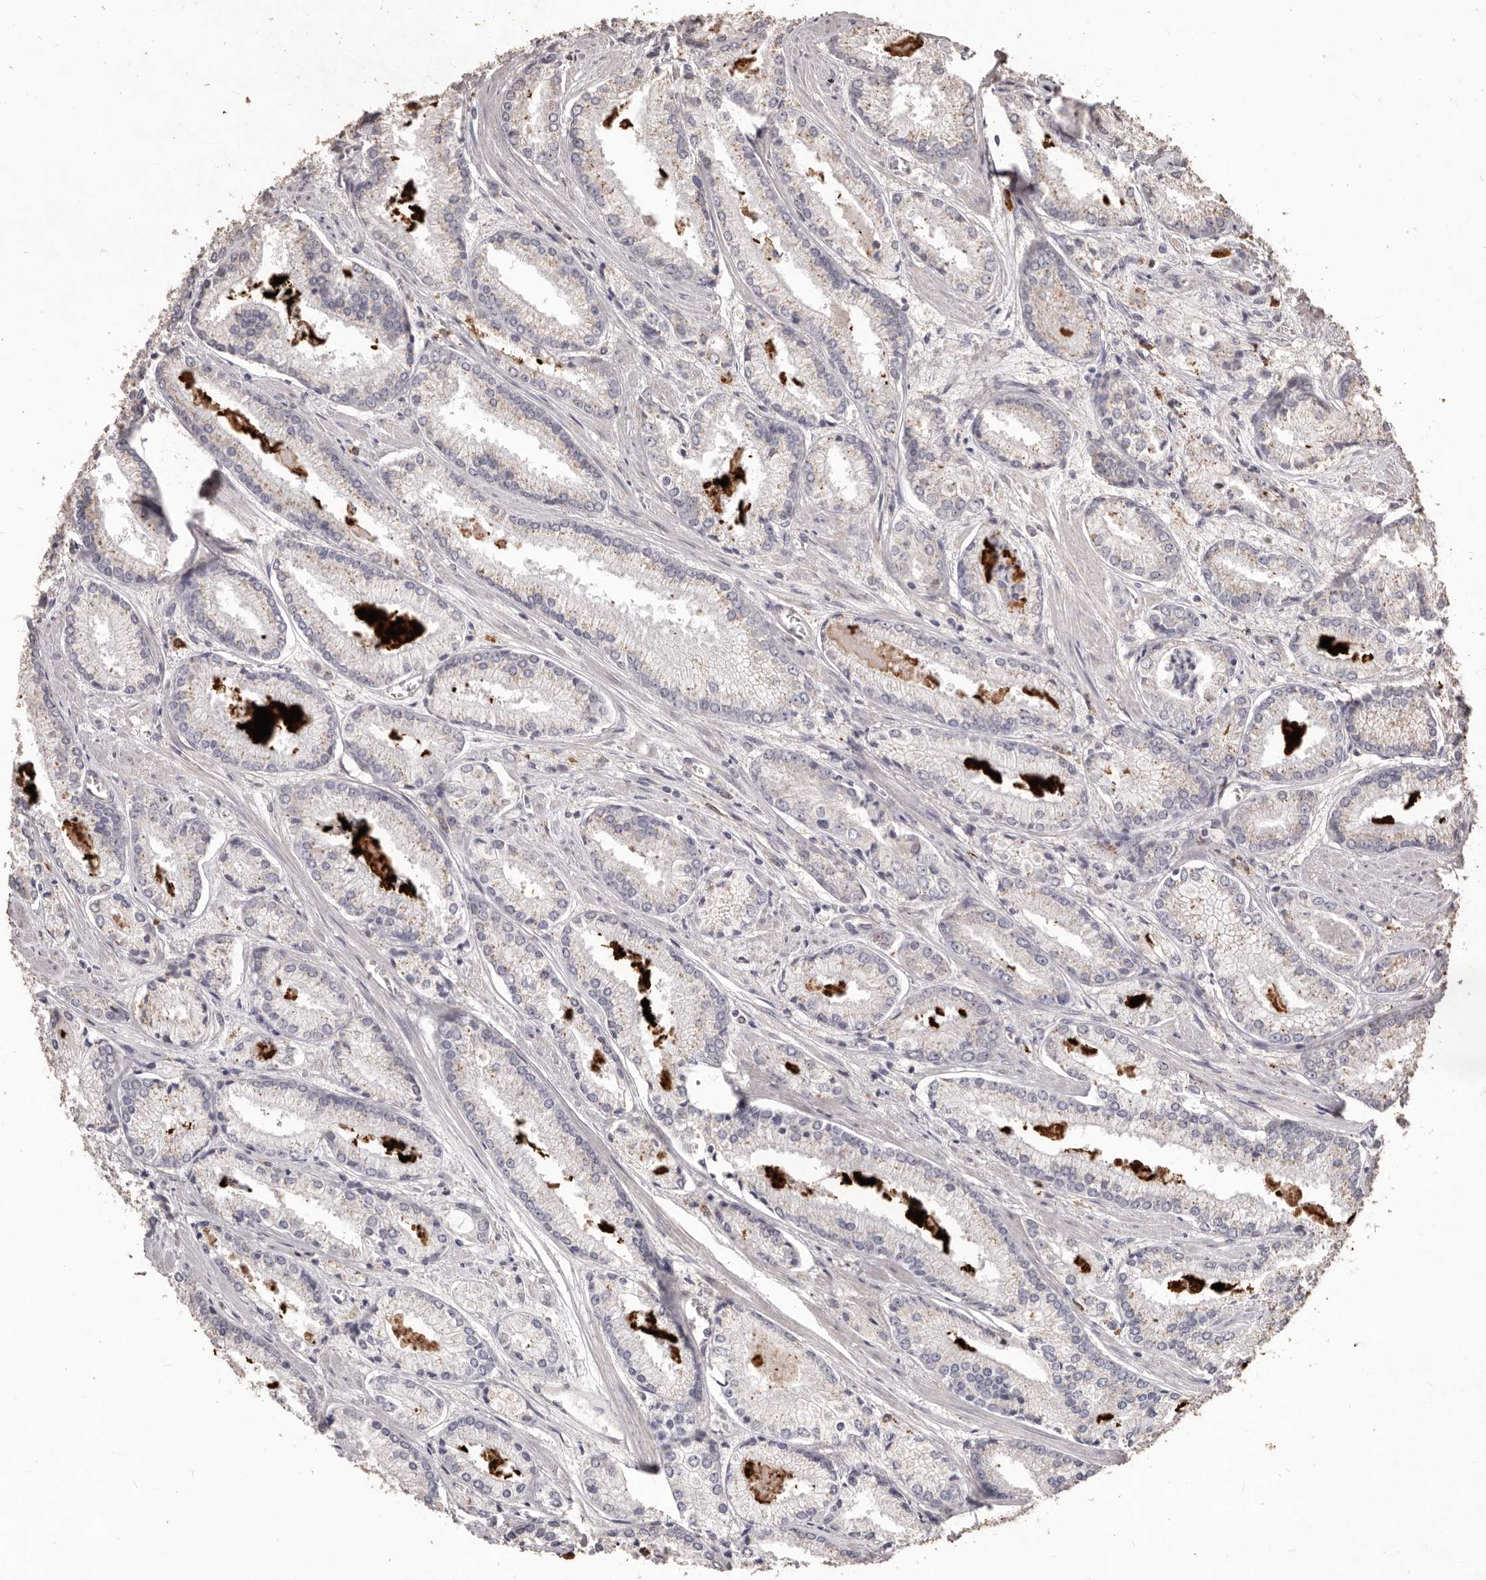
{"staining": {"intensity": "weak", "quantity": "<25%", "location": "cytoplasmic/membranous"}, "tissue": "prostate cancer", "cell_type": "Tumor cells", "image_type": "cancer", "snomed": [{"axis": "morphology", "description": "Adenocarcinoma, Low grade"}, {"axis": "topography", "description": "Prostate"}], "caption": "Tumor cells show no significant protein positivity in low-grade adenocarcinoma (prostate).", "gene": "PRSS27", "patient": {"sex": "male", "age": 54}}